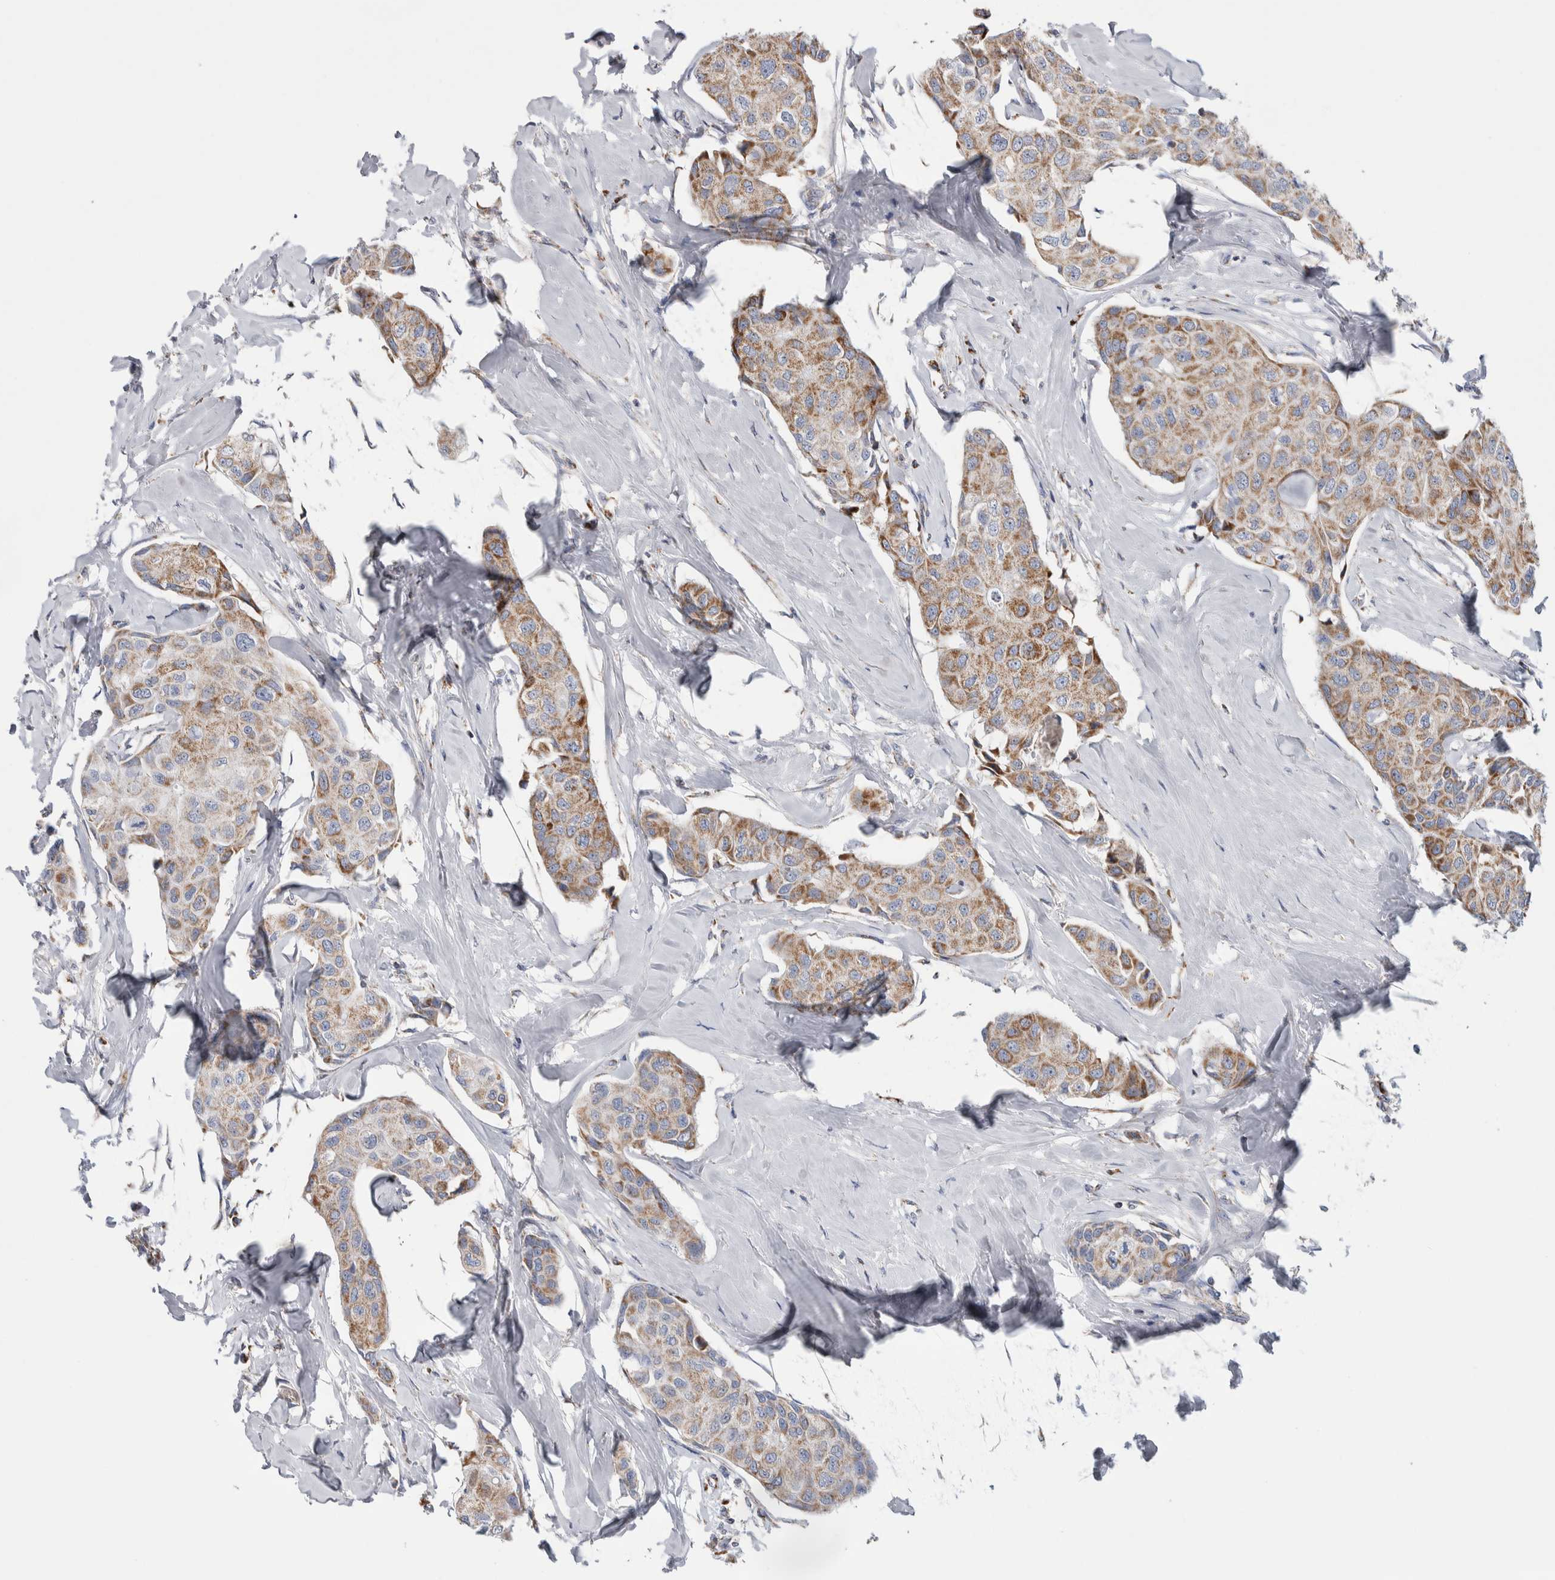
{"staining": {"intensity": "moderate", "quantity": ">75%", "location": "cytoplasmic/membranous"}, "tissue": "breast cancer", "cell_type": "Tumor cells", "image_type": "cancer", "snomed": [{"axis": "morphology", "description": "Duct carcinoma"}, {"axis": "topography", "description": "Breast"}], "caption": "Immunohistochemical staining of human breast intraductal carcinoma shows medium levels of moderate cytoplasmic/membranous protein positivity in about >75% of tumor cells.", "gene": "ETFA", "patient": {"sex": "female", "age": 80}}